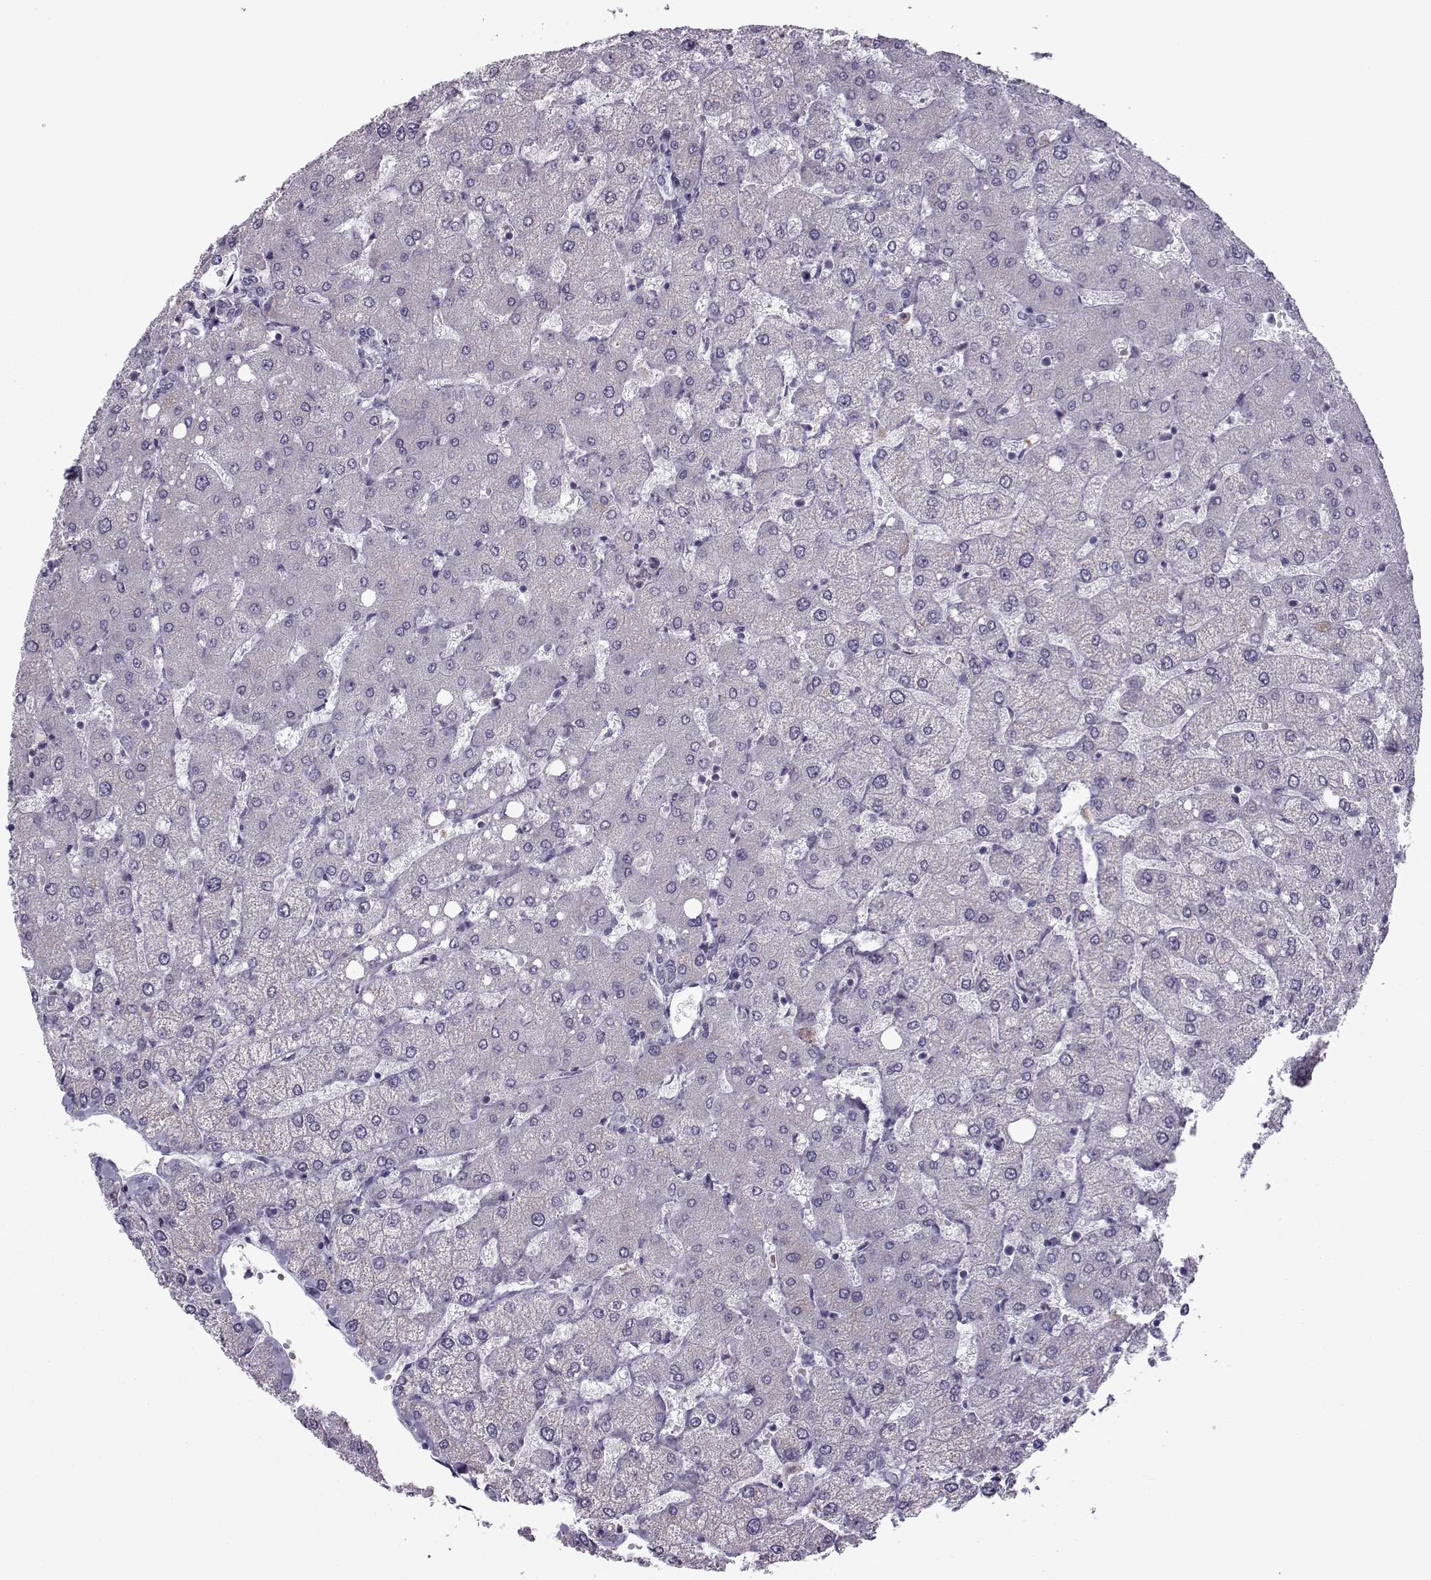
{"staining": {"intensity": "negative", "quantity": "none", "location": "none"}, "tissue": "liver", "cell_type": "Cholangiocytes", "image_type": "normal", "snomed": [{"axis": "morphology", "description": "Normal tissue, NOS"}, {"axis": "topography", "description": "Liver"}], "caption": "High power microscopy image of an immunohistochemistry (IHC) micrograph of normal liver, revealing no significant positivity in cholangiocytes.", "gene": "ASRGL1", "patient": {"sex": "female", "age": 54}}